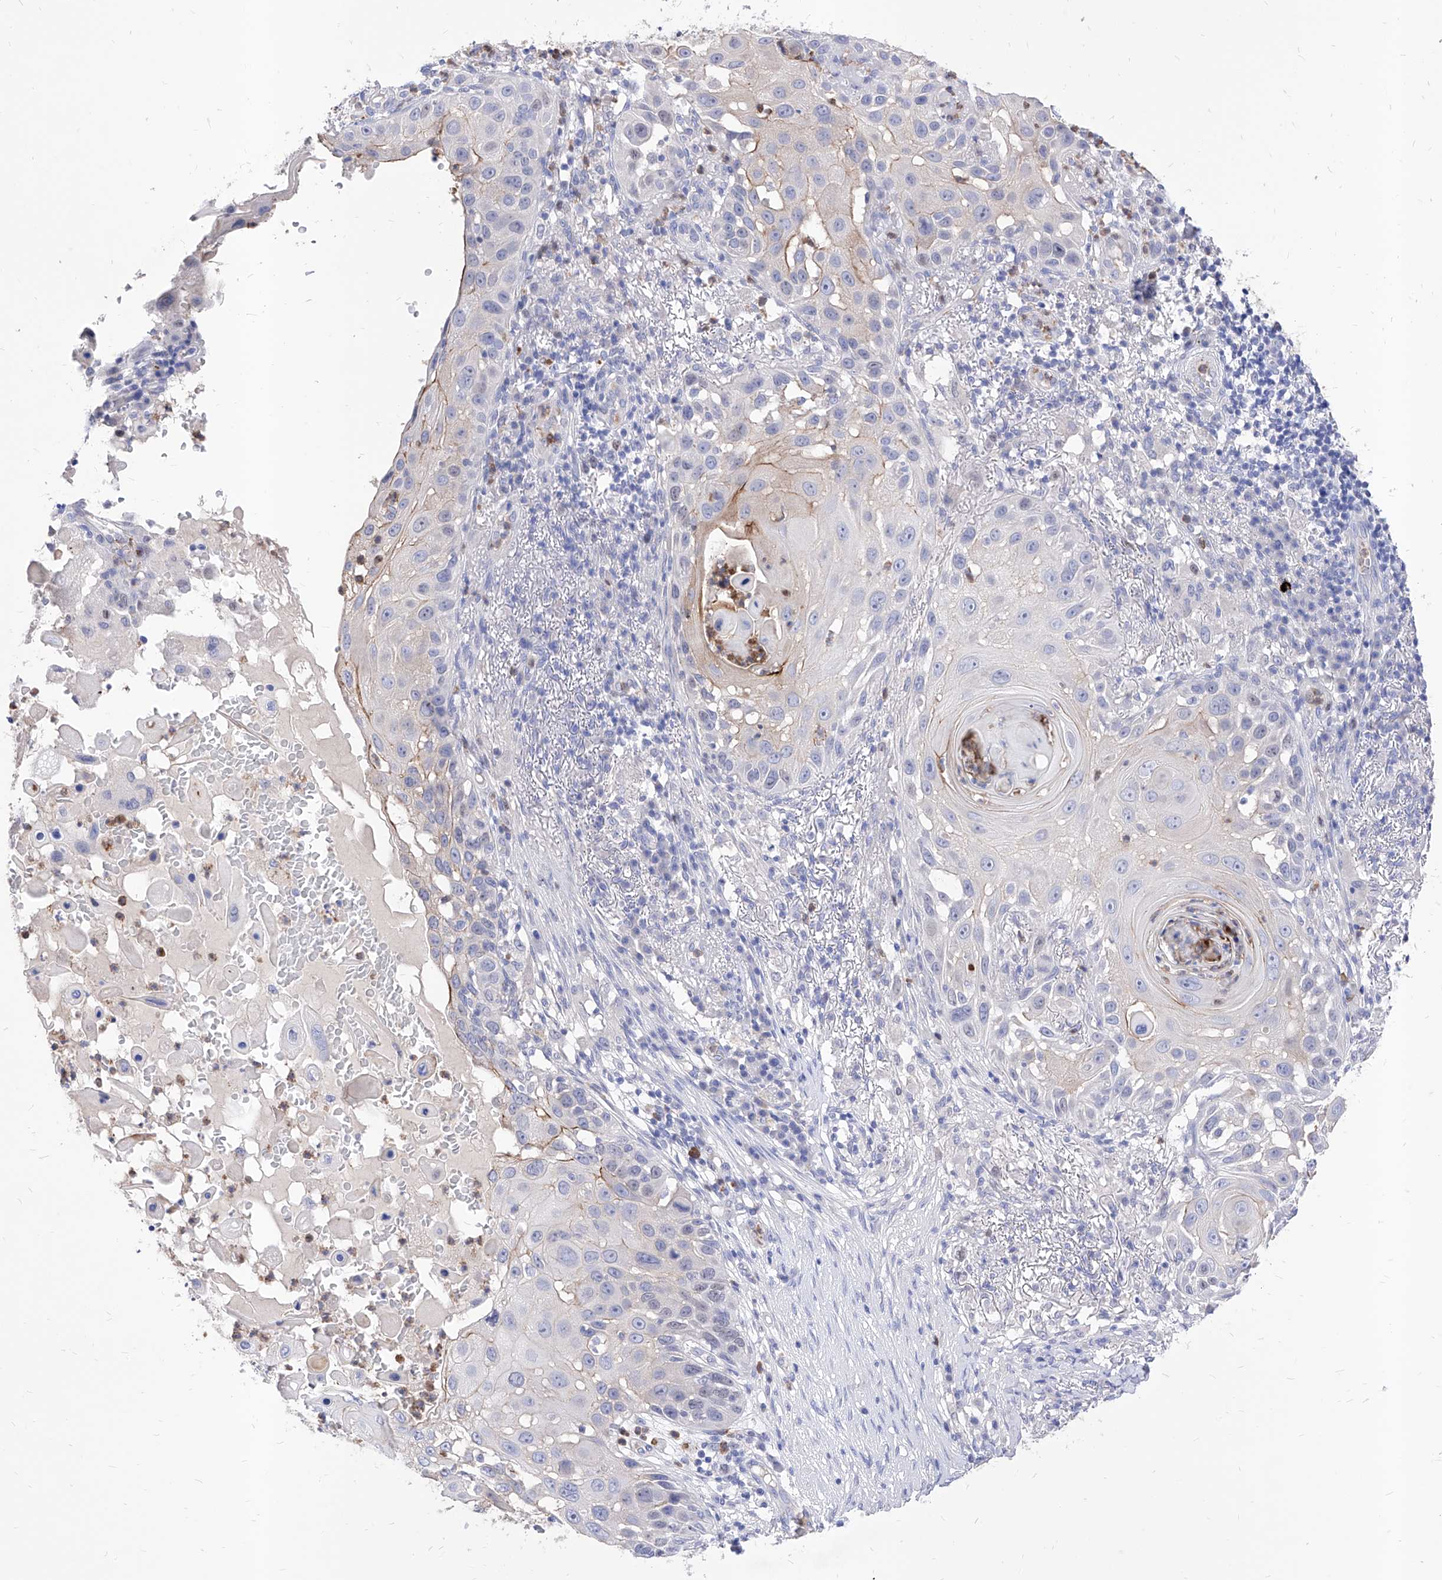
{"staining": {"intensity": "weak", "quantity": "<25%", "location": "cytoplasmic/membranous"}, "tissue": "skin cancer", "cell_type": "Tumor cells", "image_type": "cancer", "snomed": [{"axis": "morphology", "description": "Squamous cell carcinoma, NOS"}, {"axis": "topography", "description": "Skin"}], "caption": "Immunohistochemical staining of skin squamous cell carcinoma reveals no significant staining in tumor cells.", "gene": "VAX1", "patient": {"sex": "female", "age": 44}}